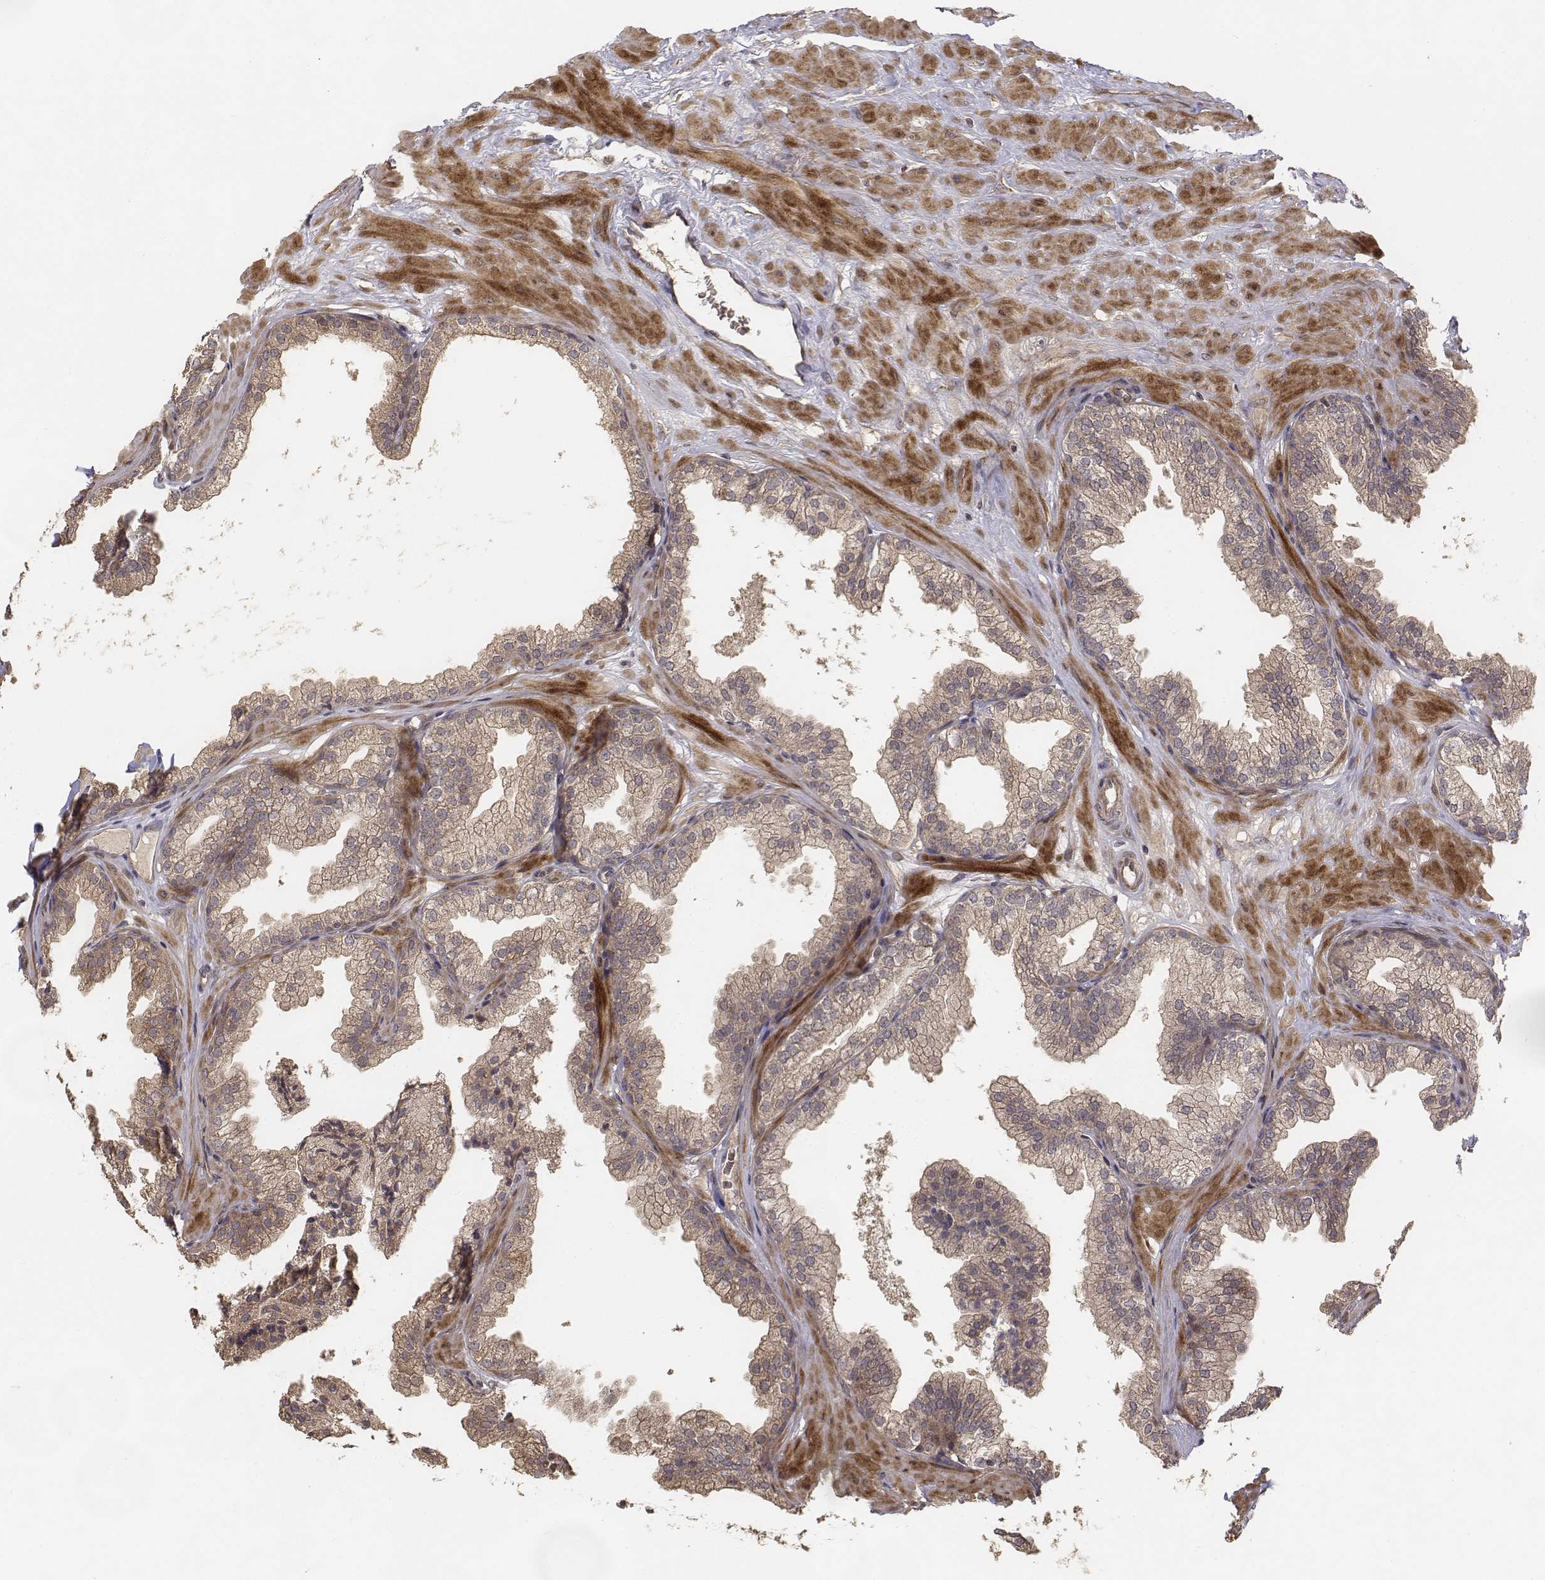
{"staining": {"intensity": "weak", "quantity": "25%-75%", "location": "cytoplasmic/membranous"}, "tissue": "prostate", "cell_type": "Glandular cells", "image_type": "normal", "snomed": [{"axis": "morphology", "description": "Normal tissue, NOS"}, {"axis": "topography", "description": "Prostate"}], "caption": "Immunohistochemistry (DAB (3,3'-diaminobenzidine)) staining of unremarkable prostate exhibits weak cytoplasmic/membranous protein positivity in about 25%-75% of glandular cells.", "gene": "FBXO21", "patient": {"sex": "male", "age": 37}}